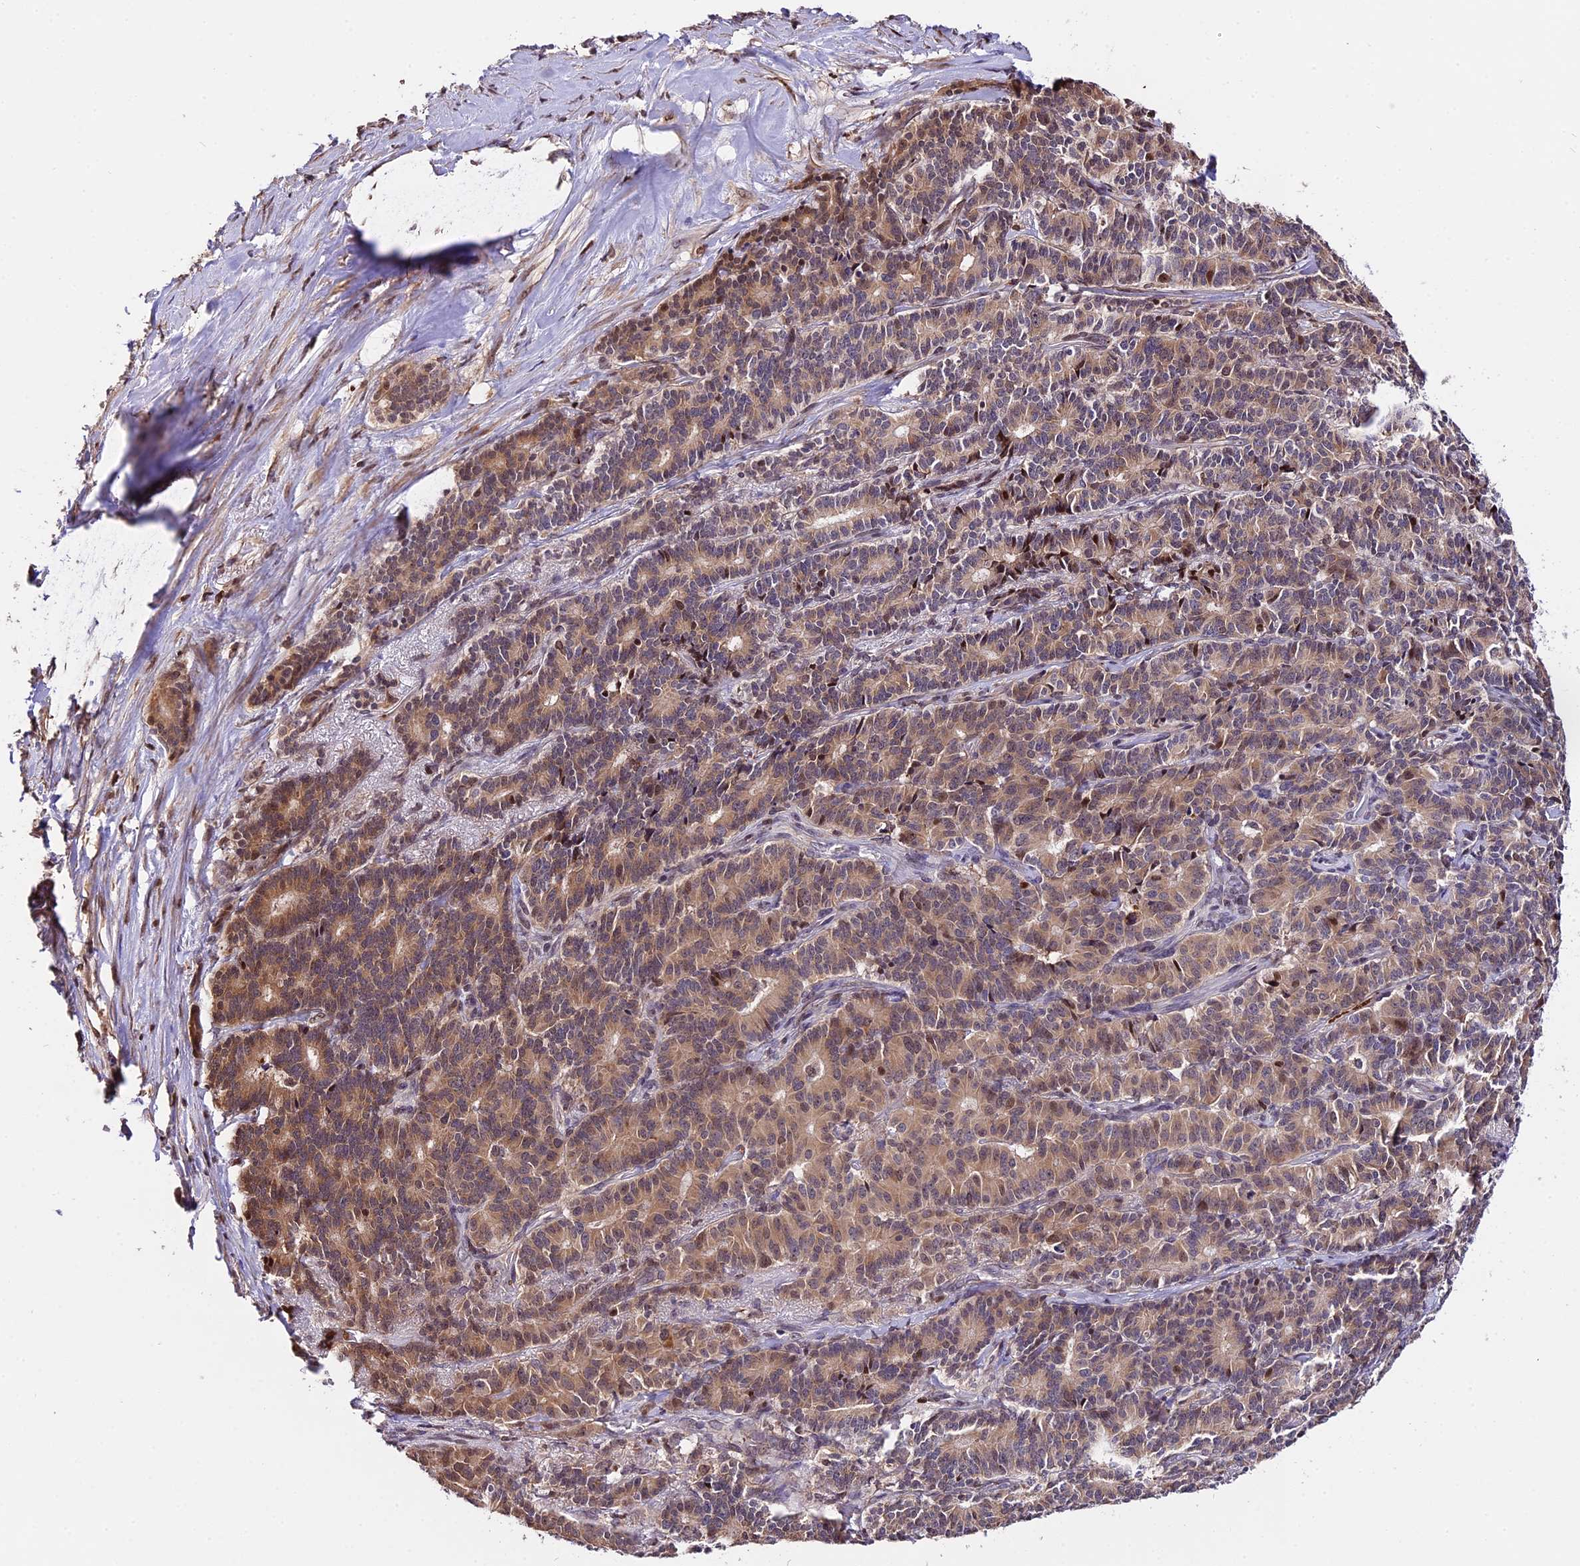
{"staining": {"intensity": "moderate", "quantity": "<25%", "location": "cytoplasmic/membranous,nuclear"}, "tissue": "pancreatic cancer", "cell_type": "Tumor cells", "image_type": "cancer", "snomed": [{"axis": "morphology", "description": "Adenocarcinoma, NOS"}, {"axis": "topography", "description": "Pancreas"}], "caption": "Protein positivity by IHC shows moderate cytoplasmic/membranous and nuclear staining in about <25% of tumor cells in pancreatic cancer (adenocarcinoma). Ihc stains the protein in brown and the nuclei are stained blue.", "gene": "HERPUD1", "patient": {"sex": "female", "age": 74}}